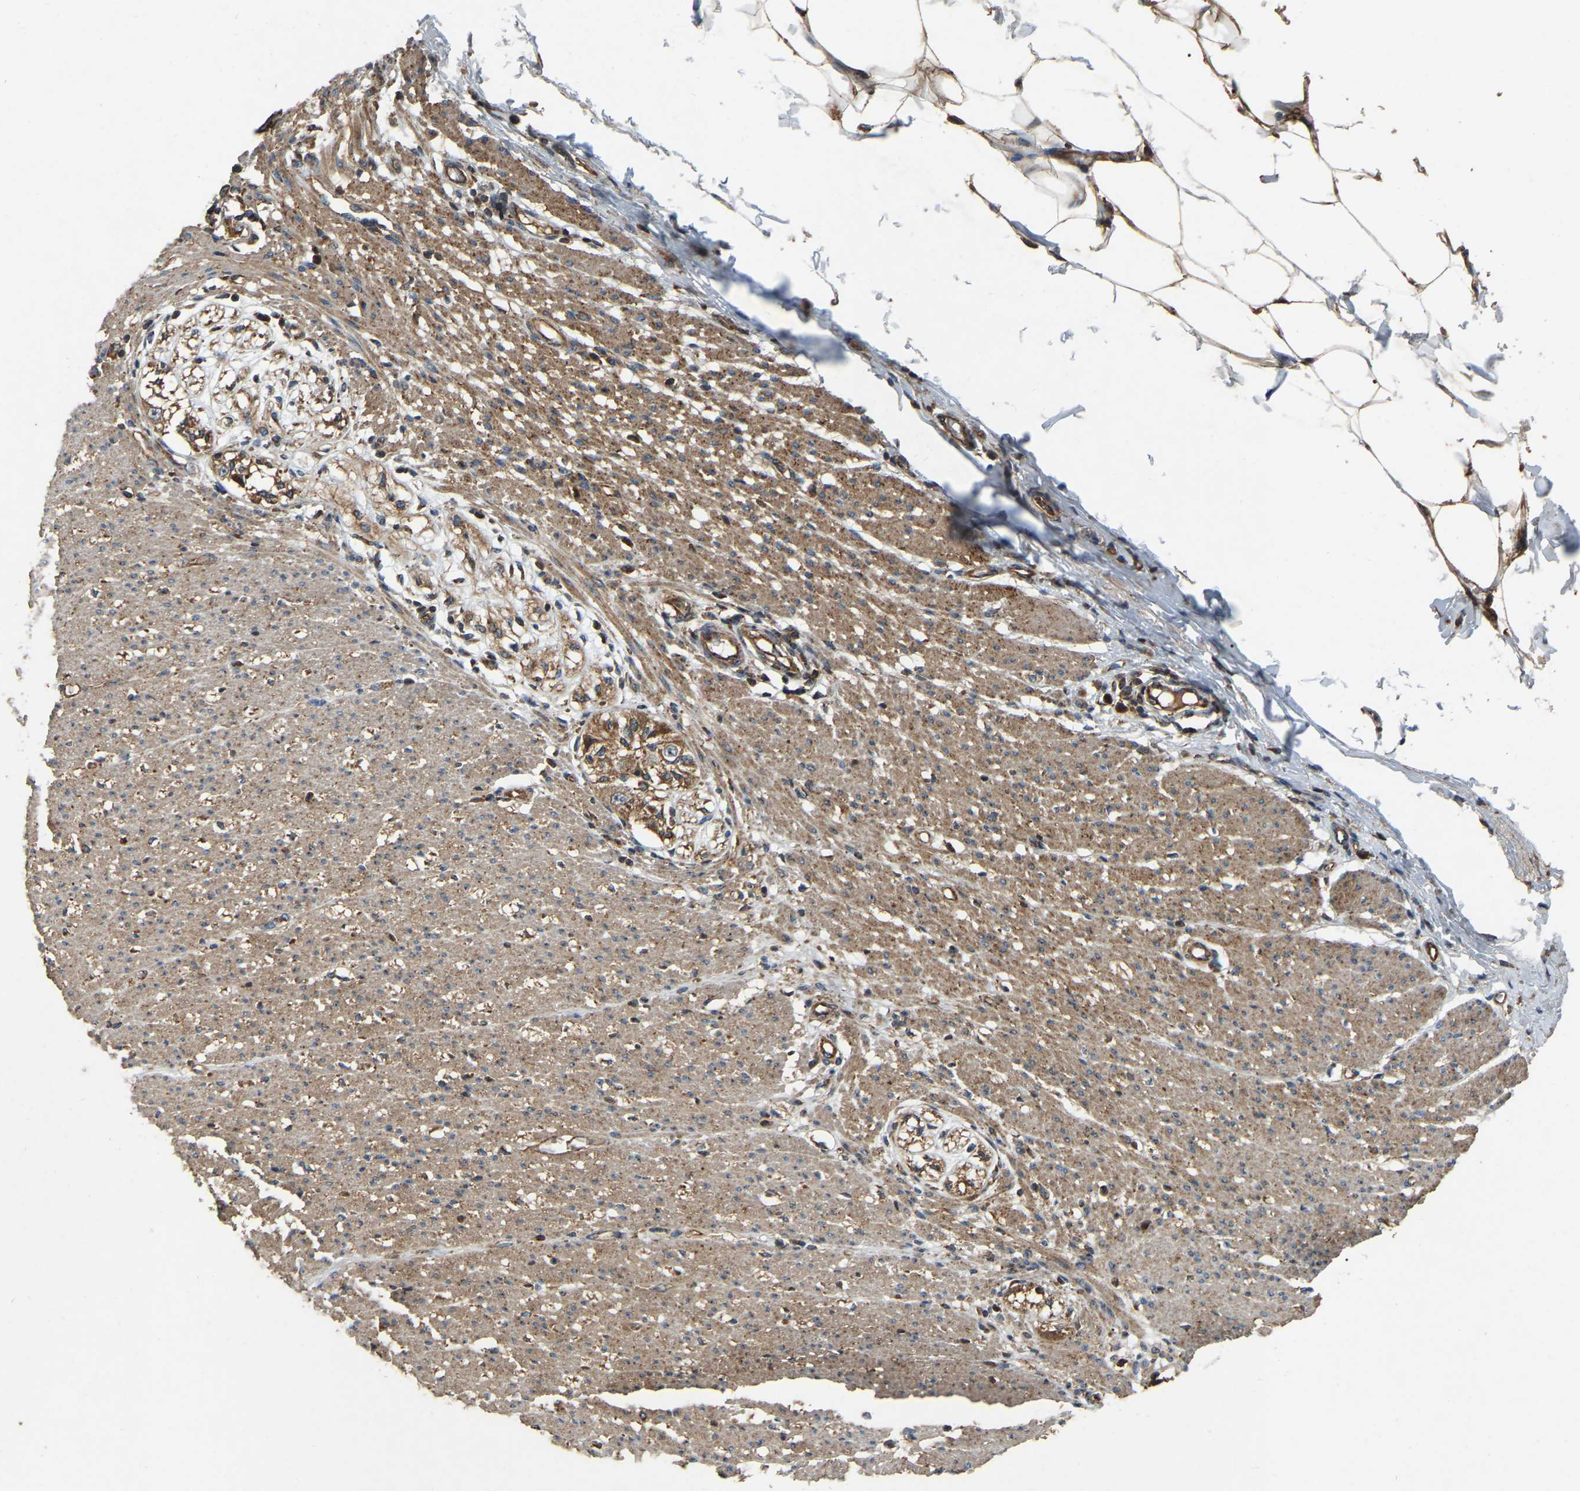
{"staining": {"intensity": "moderate", "quantity": ">75%", "location": "cytoplasmic/membranous"}, "tissue": "smooth muscle", "cell_type": "Smooth muscle cells", "image_type": "normal", "snomed": [{"axis": "morphology", "description": "Normal tissue, NOS"}, {"axis": "morphology", "description": "Adenocarcinoma, NOS"}, {"axis": "topography", "description": "Colon"}, {"axis": "topography", "description": "Peripheral nerve tissue"}], "caption": "Human smooth muscle stained with a brown dye displays moderate cytoplasmic/membranous positive staining in approximately >75% of smooth muscle cells.", "gene": "SAMD9L", "patient": {"sex": "male", "age": 14}}